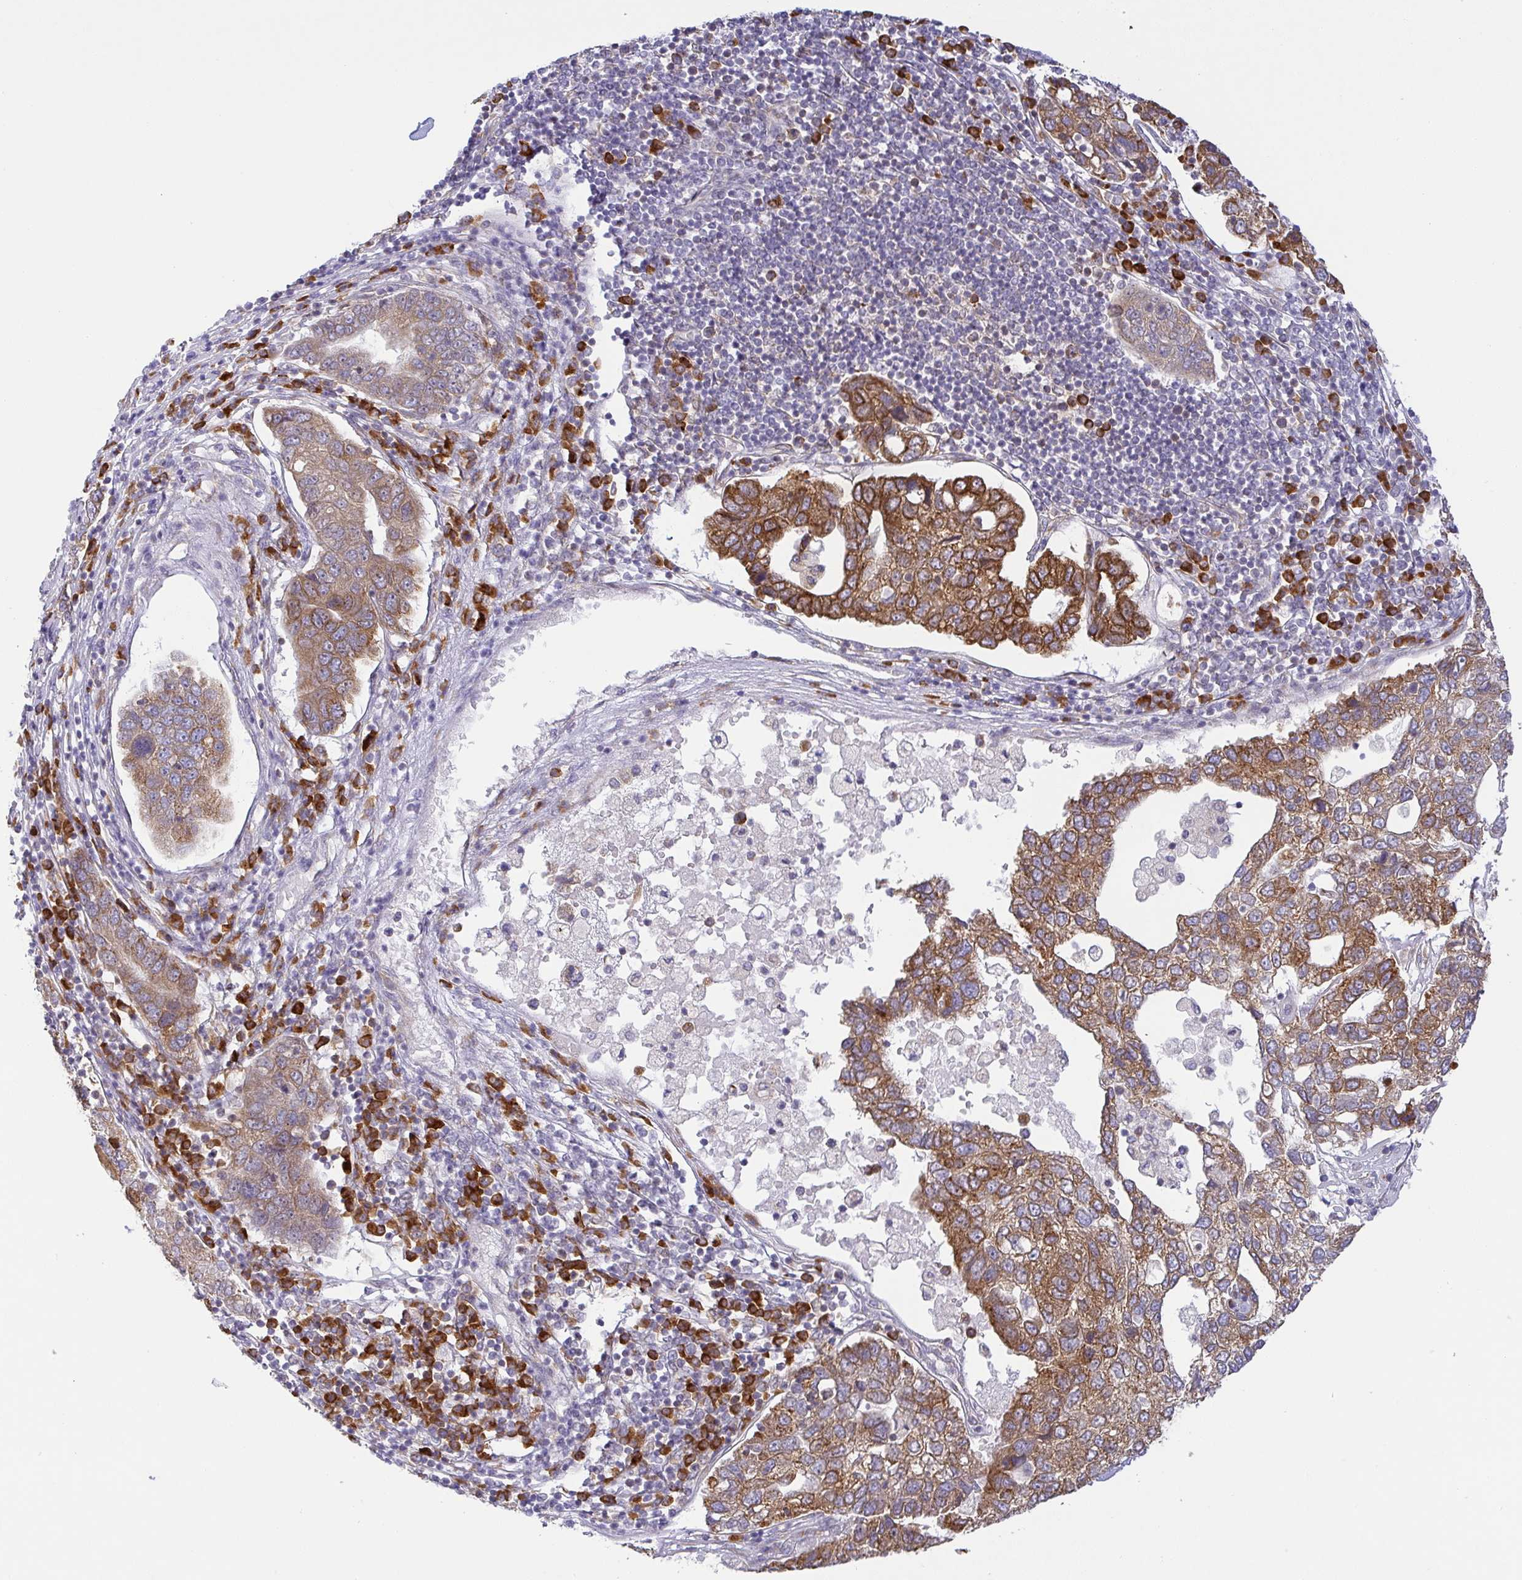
{"staining": {"intensity": "strong", "quantity": ">75%", "location": "cytoplasmic/membranous"}, "tissue": "pancreatic cancer", "cell_type": "Tumor cells", "image_type": "cancer", "snomed": [{"axis": "morphology", "description": "Adenocarcinoma, NOS"}, {"axis": "topography", "description": "Pancreas"}], "caption": "Tumor cells display strong cytoplasmic/membranous positivity in about >75% of cells in pancreatic cancer.", "gene": "DERL2", "patient": {"sex": "female", "age": 61}}